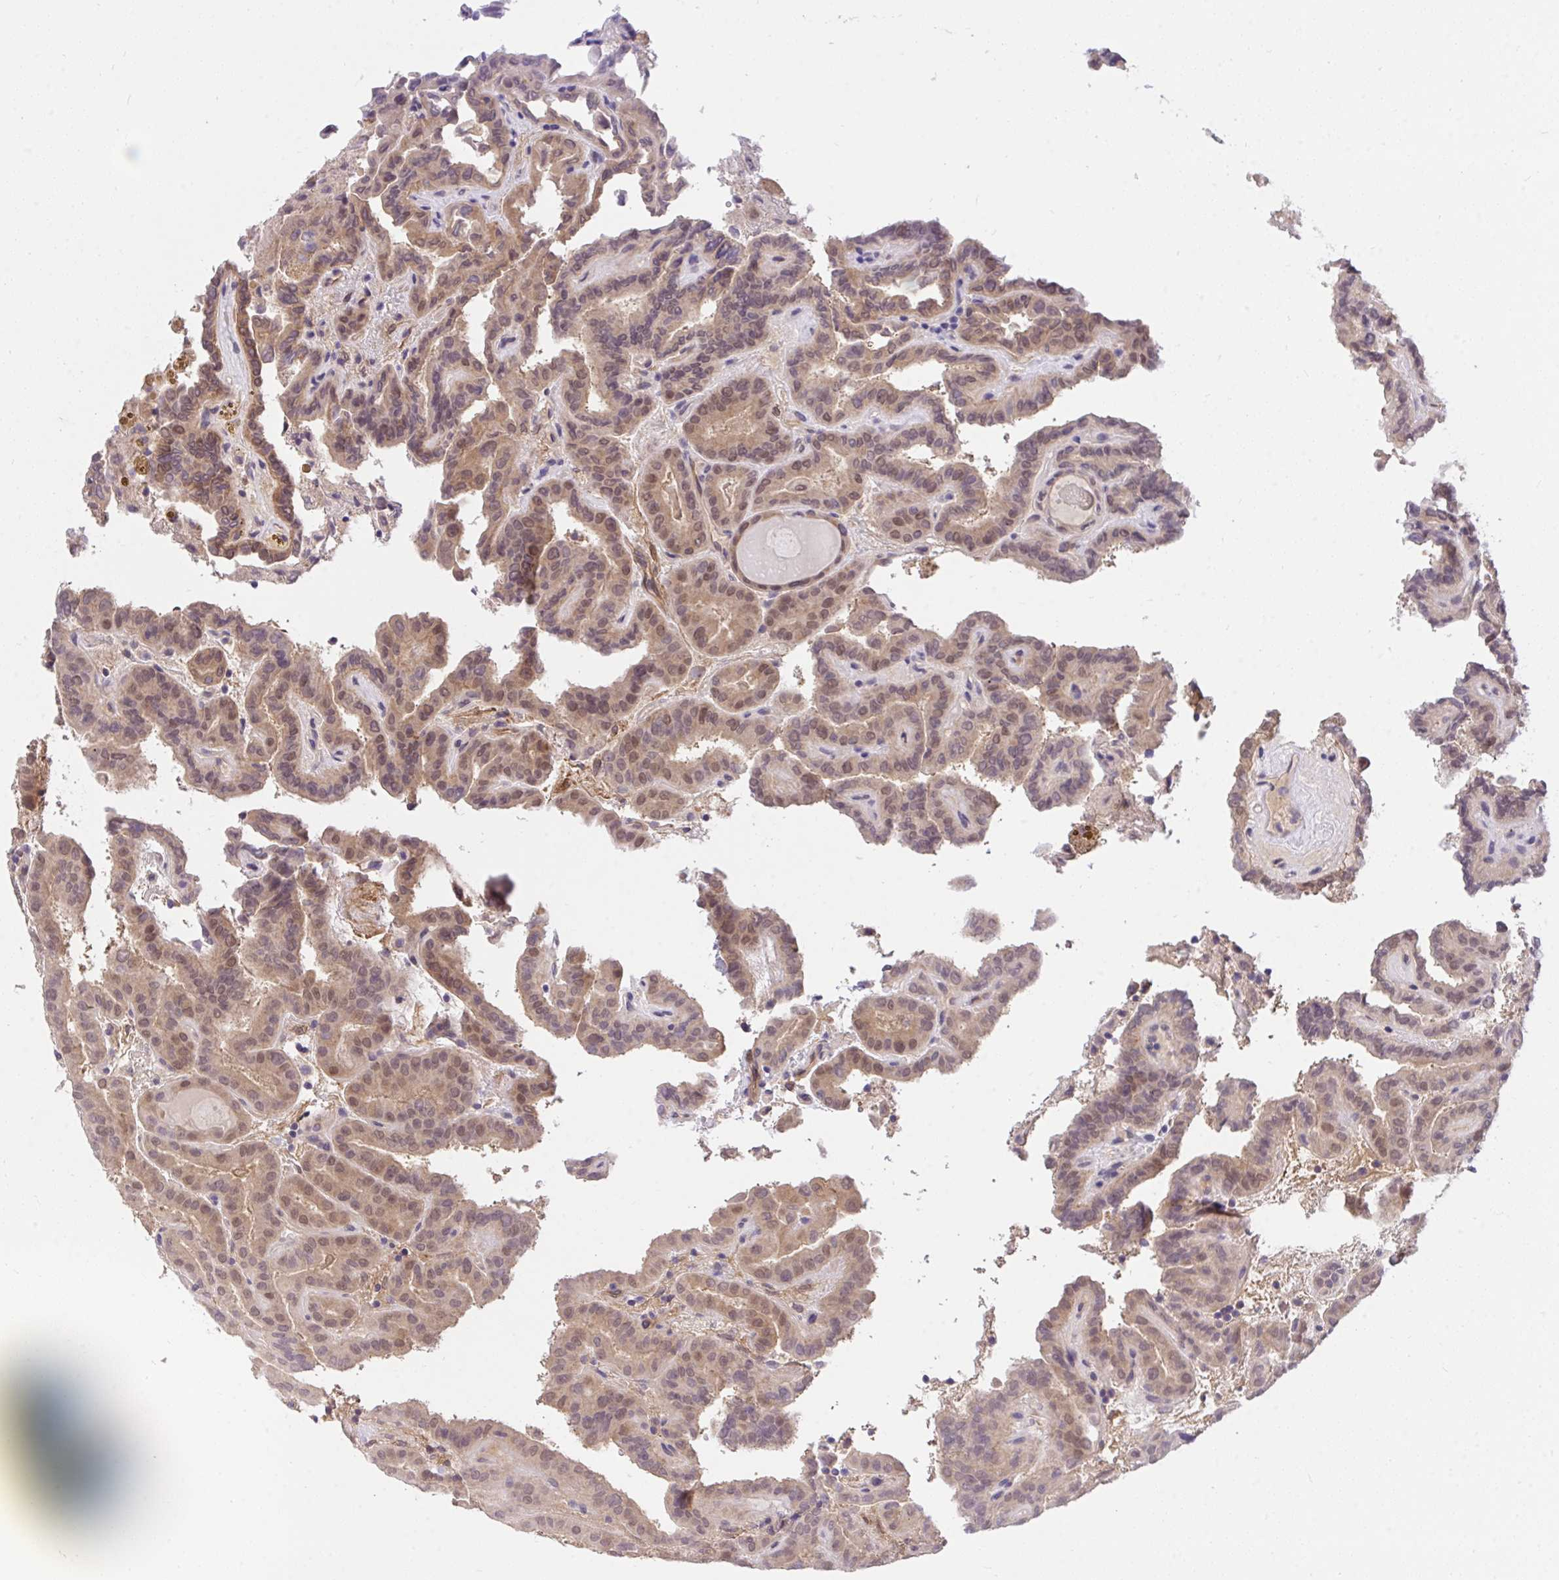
{"staining": {"intensity": "weak", "quantity": ">75%", "location": "cytoplasmic/membranous,nuclear"}, "tissue": "thyroid cancer", "cell_type": "Tumor cells", "image_type": "cancer", "snomed": [{"axis": "morphology", "description": "Papillary adenocarcinoma, NOS"}, {"axis": "topography", "description": "Thyroid gland"}], "caption": "Protein staining by IHC reveals weak cytoplasmic/membranous and nuclear staining in approximately >75% of tumor cells in thyroid cancer (papillary adenocarcinoma).", "gene": "TLN2", "patient": {"sex": "female", "age": 46}}